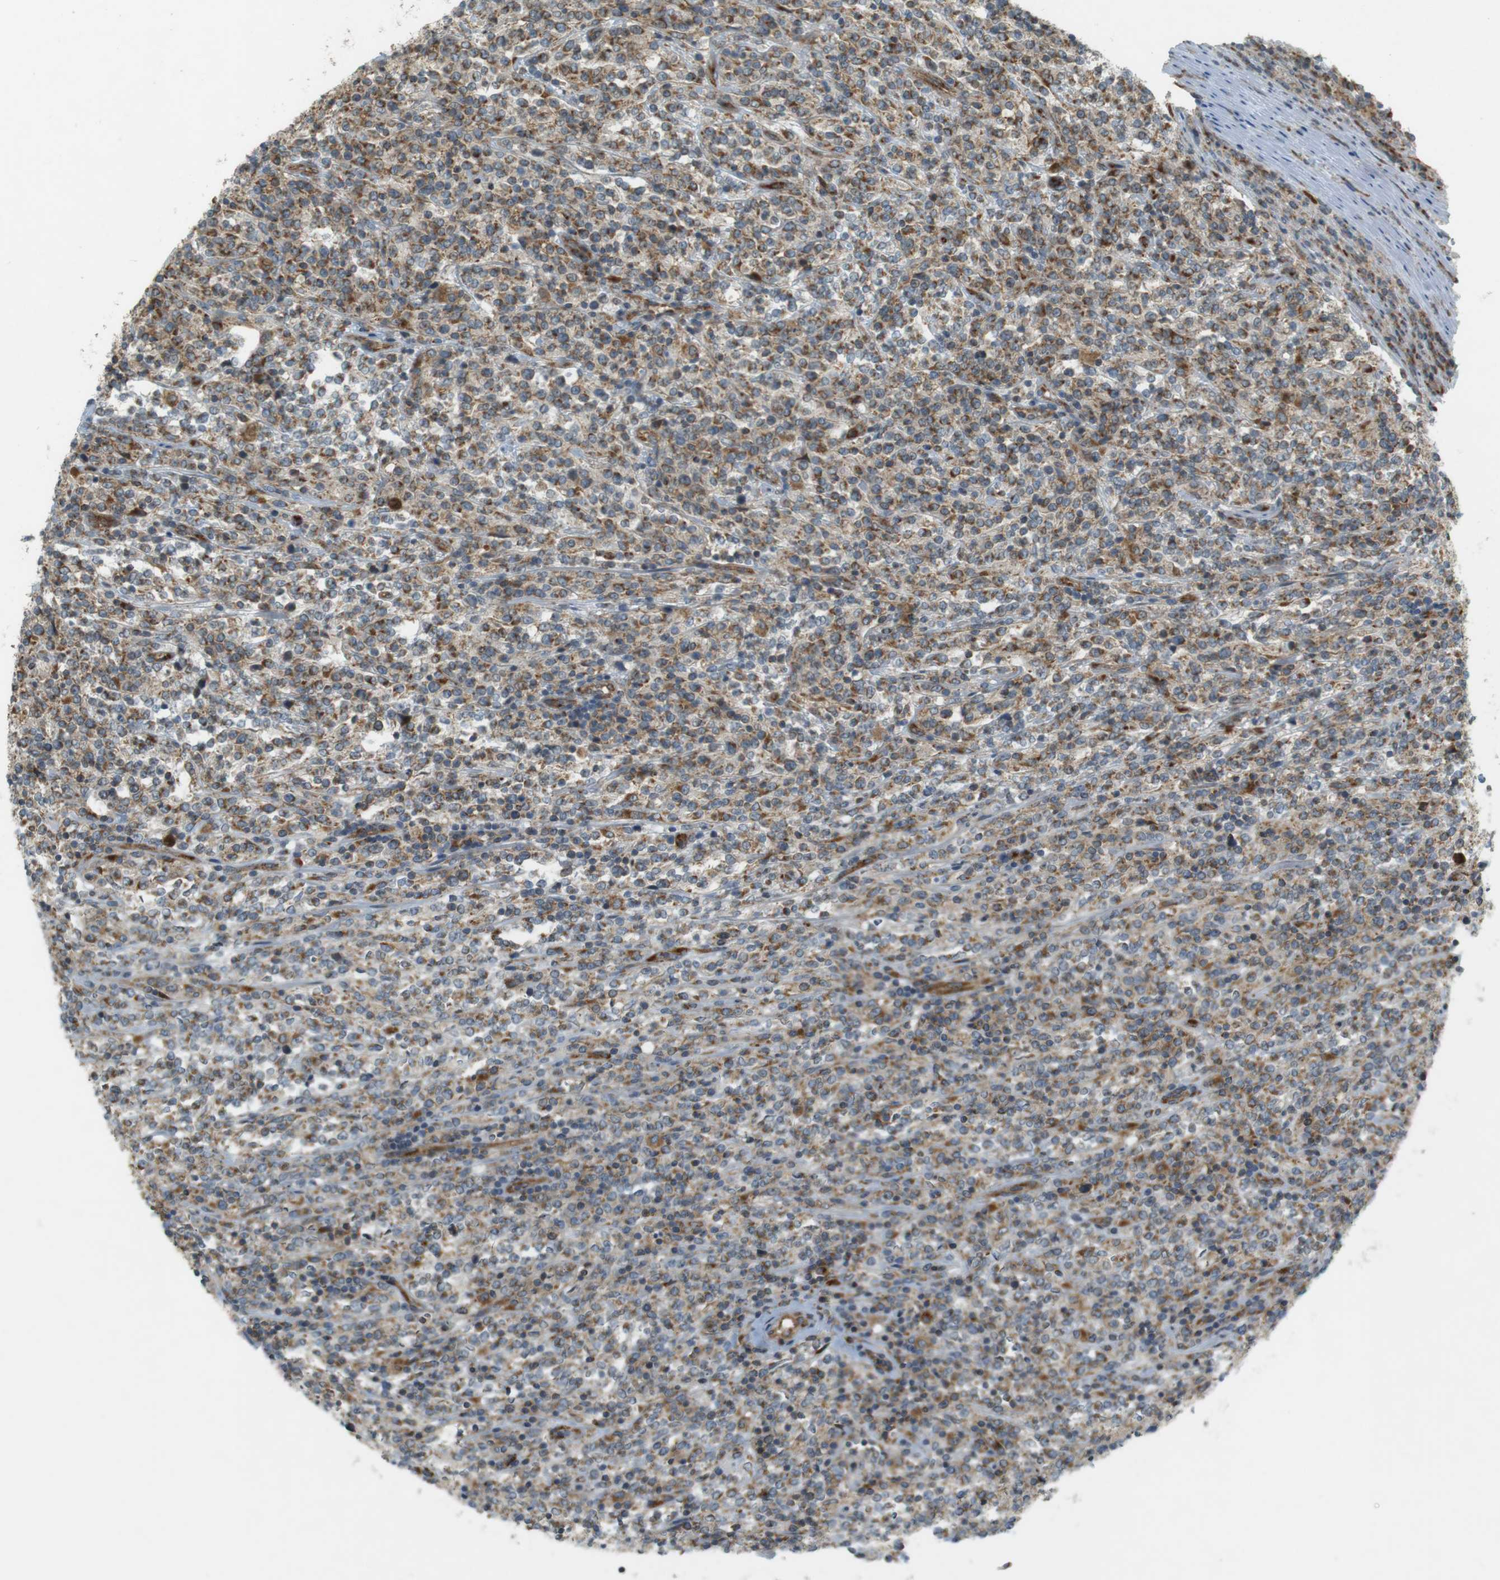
{"staining": {"intensity": "weak", "quantity": "25%-75%", "location": "cytoplasmic/membranous"}, "tissue": "lymphoma", "cell_type": "Tumor cells", "image_type": "cancer", "snomed": [{"axis": "morphology", "description": "Malignant lymphoma, non-Hodgkin's type, High grade"}, {"axis": "topography", "description": "Soft tissue"}], "caption": "A low amount of weak cytoplasmic/membranous staining is present in approximately 25%-75% of tumor cells in lymphoma tissue.", "gene": "SLC41A1", "patient": {"sex": "male", "age": 18}}